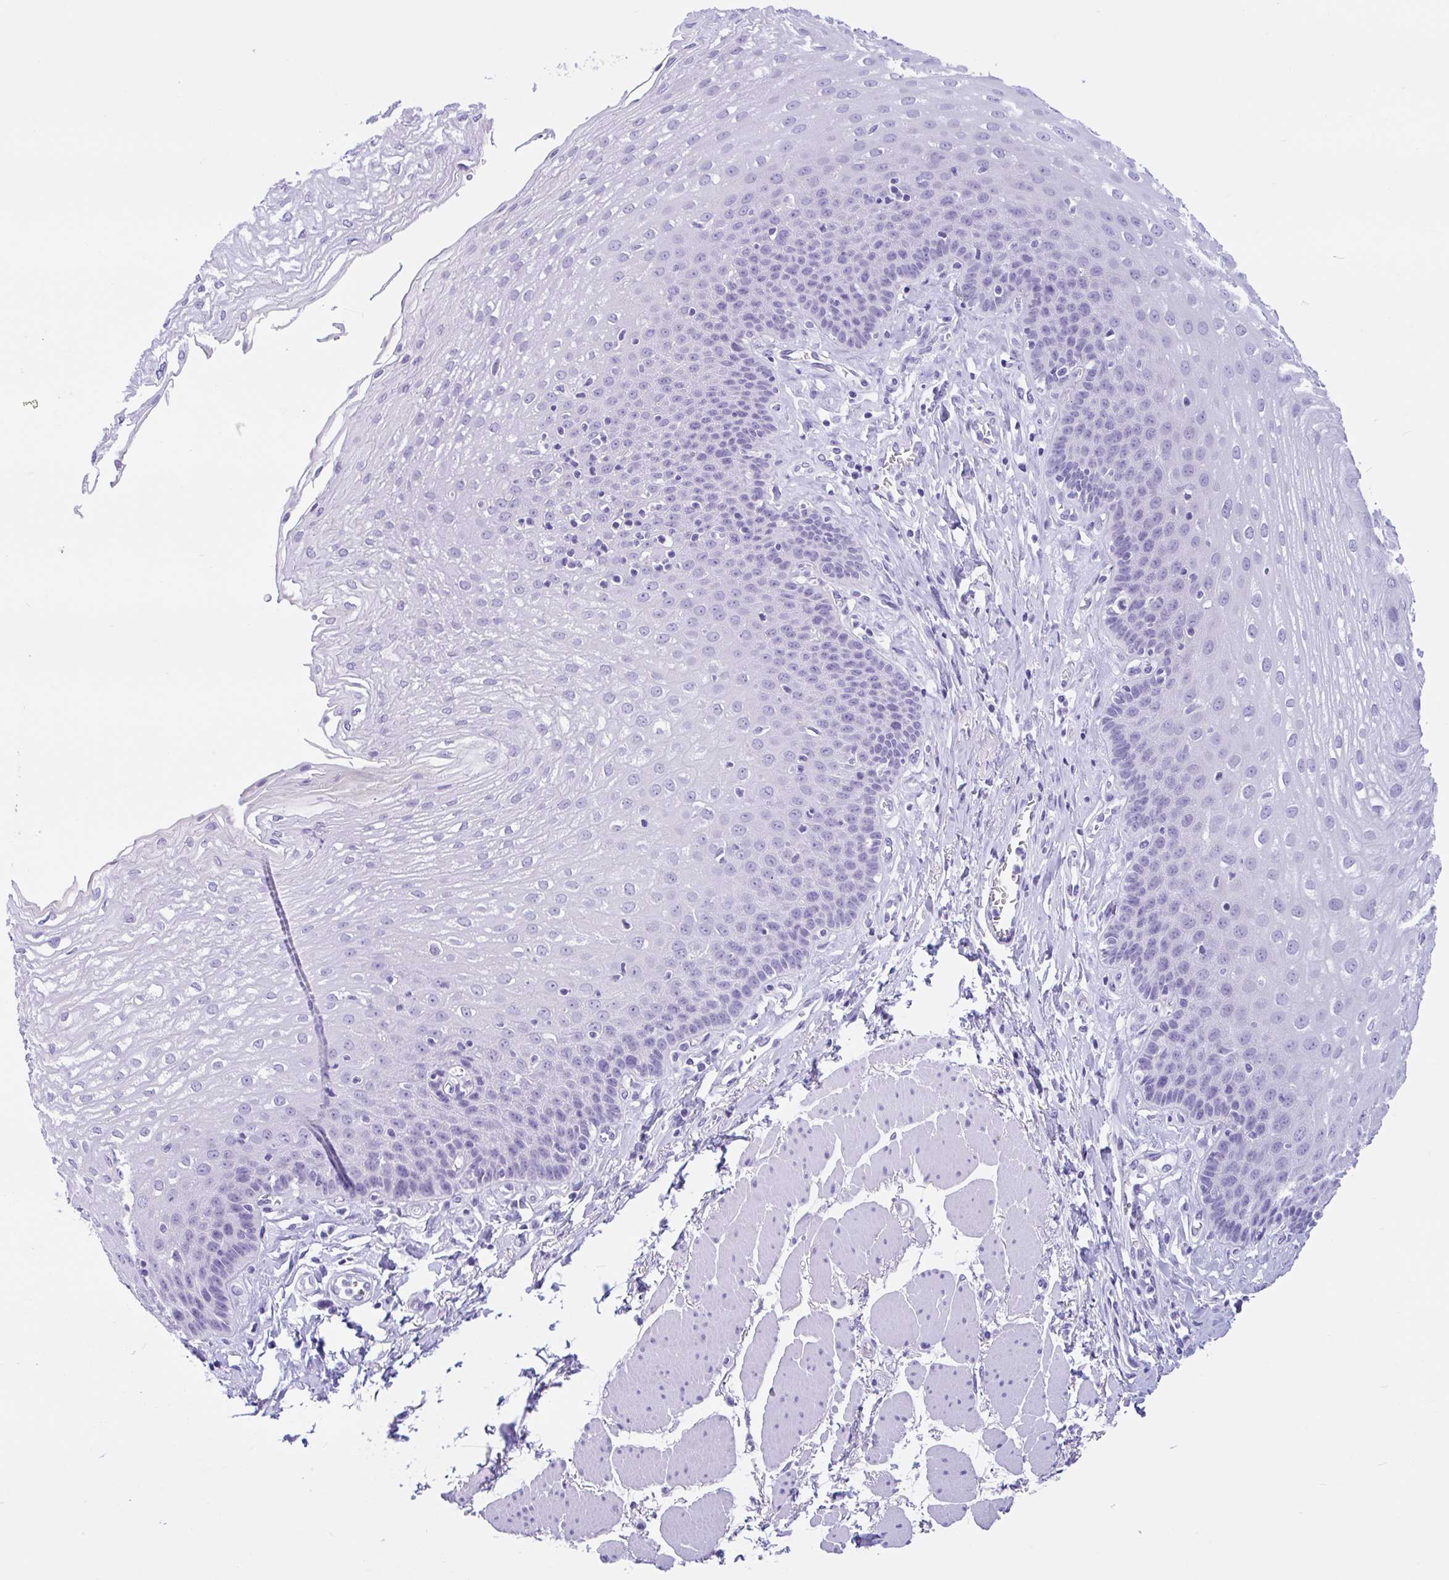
{"staining": {"intensity": "negative", "quantity": "none", "location": "none"}, "tissue": "esophagus", "cell_type": "Squamous epithelial cells", "image_type": "normal", "snomed": [{"axis": "morphology", "description": "Normal tissue, NOS"}, {"axis": "topography", "description": "Esophagus"}], "caption": "High magnification brightfield microscopy of benign esophagus stained with DAB (3,3'-diaminobenzidine) (brown) and counterstained with hematoxylin (blue): squamous epithelial cells show no significant staining.", "gene": "ZNF319", "patient": {"sex": "female", "age": 81}}